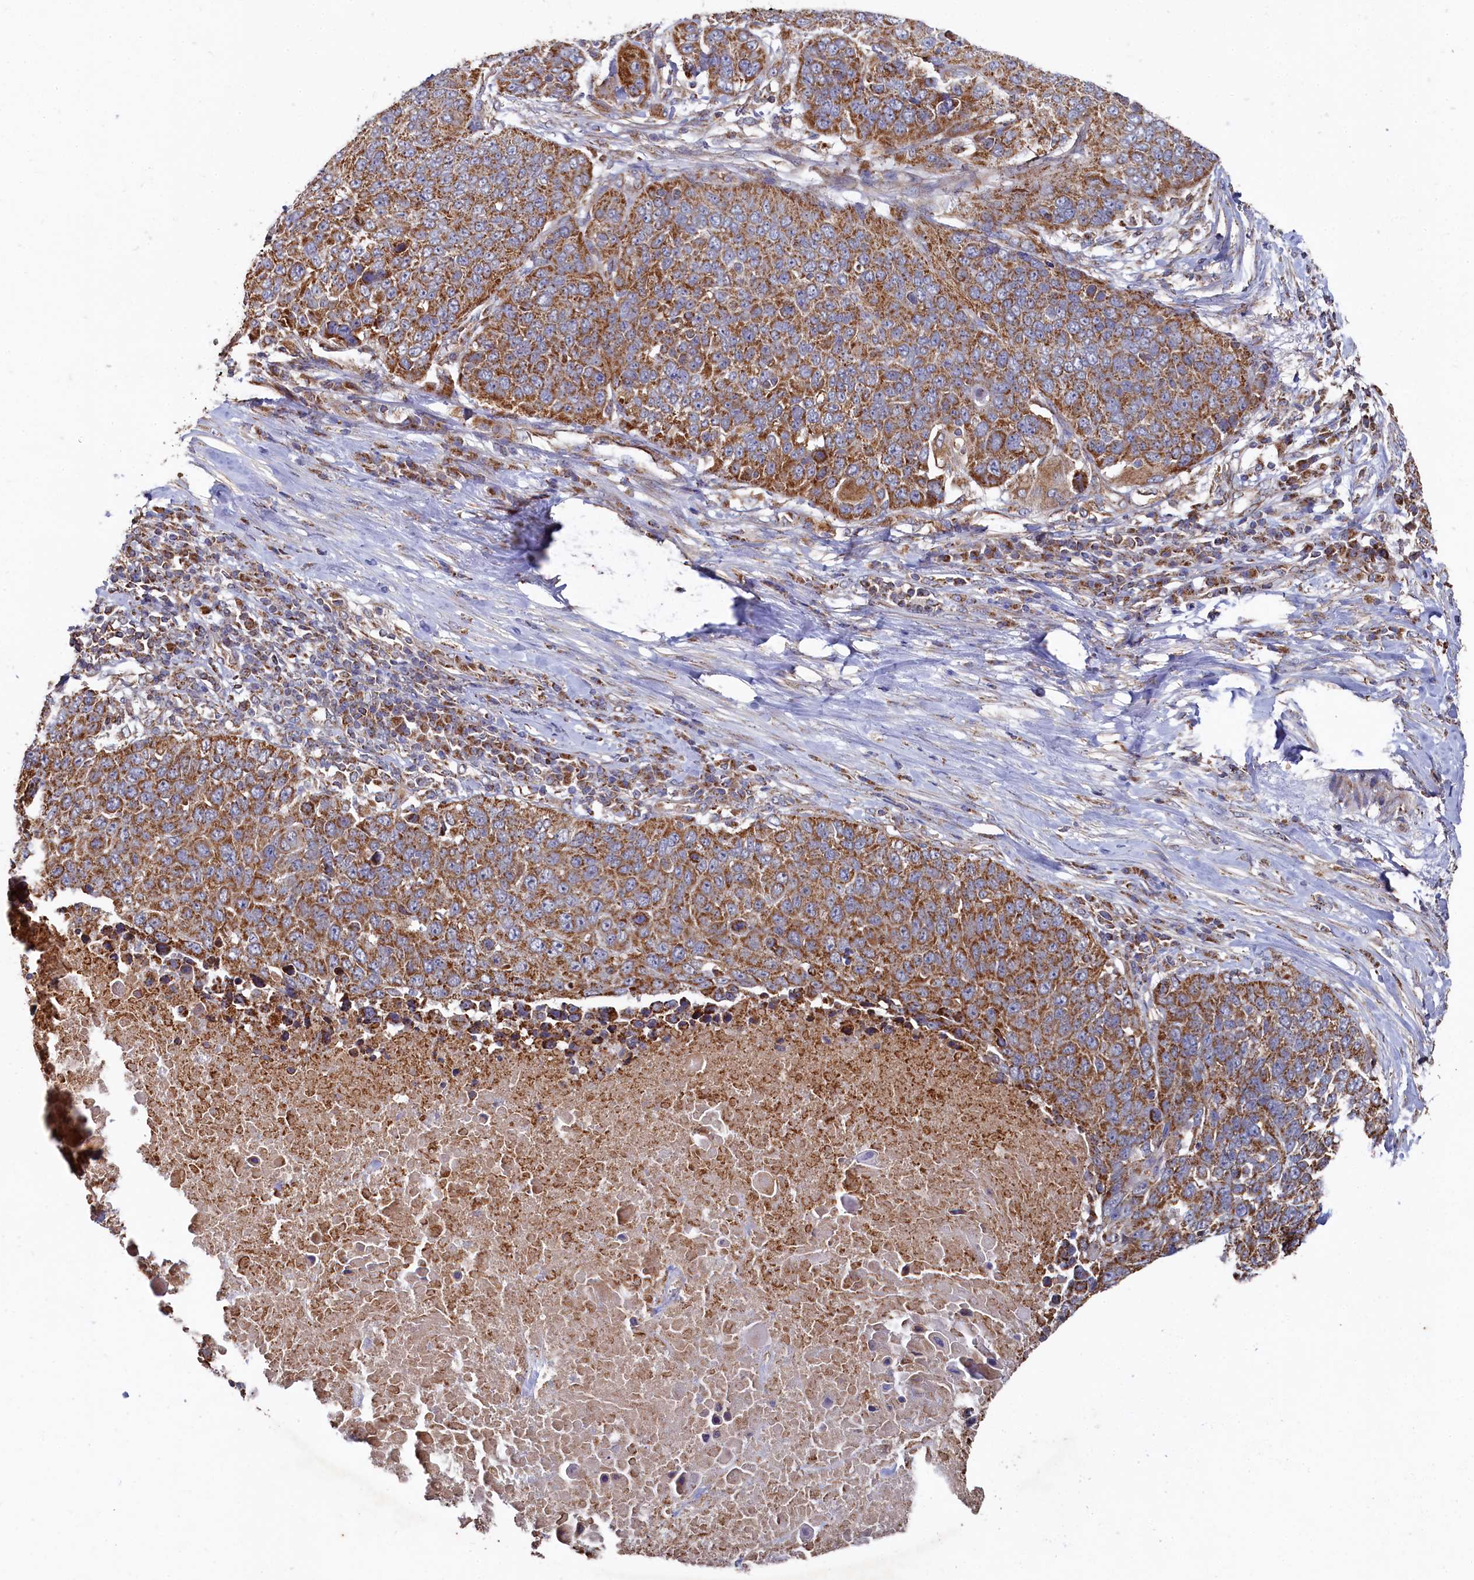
{"staining": {"intensity": "moderate", "quantity": ">75%", "location": "cytoplasmic/membranous"}, "tissue": "lung cancer", "cell_type": "Tumor cells", "image_type": "cancer", "snomed": [{"axis": "morphology", "description": "Normal tissue, NOS"}, {"axis": "morphology", "description": "Squamous cell carcinoma, NOS"}, {"axis": "topography", "description": "Lymph node"}, {"axis": "topography", "description": "Lung"}], "caption": "This is a micrograph of IHC staining of squamous cell carcinoma (lung), which shows moderate positivity in the cytoplasmic/membranous of tumor cells.", "gene": "HAUS2", "patient": {"sex": "male", "age": 66}}